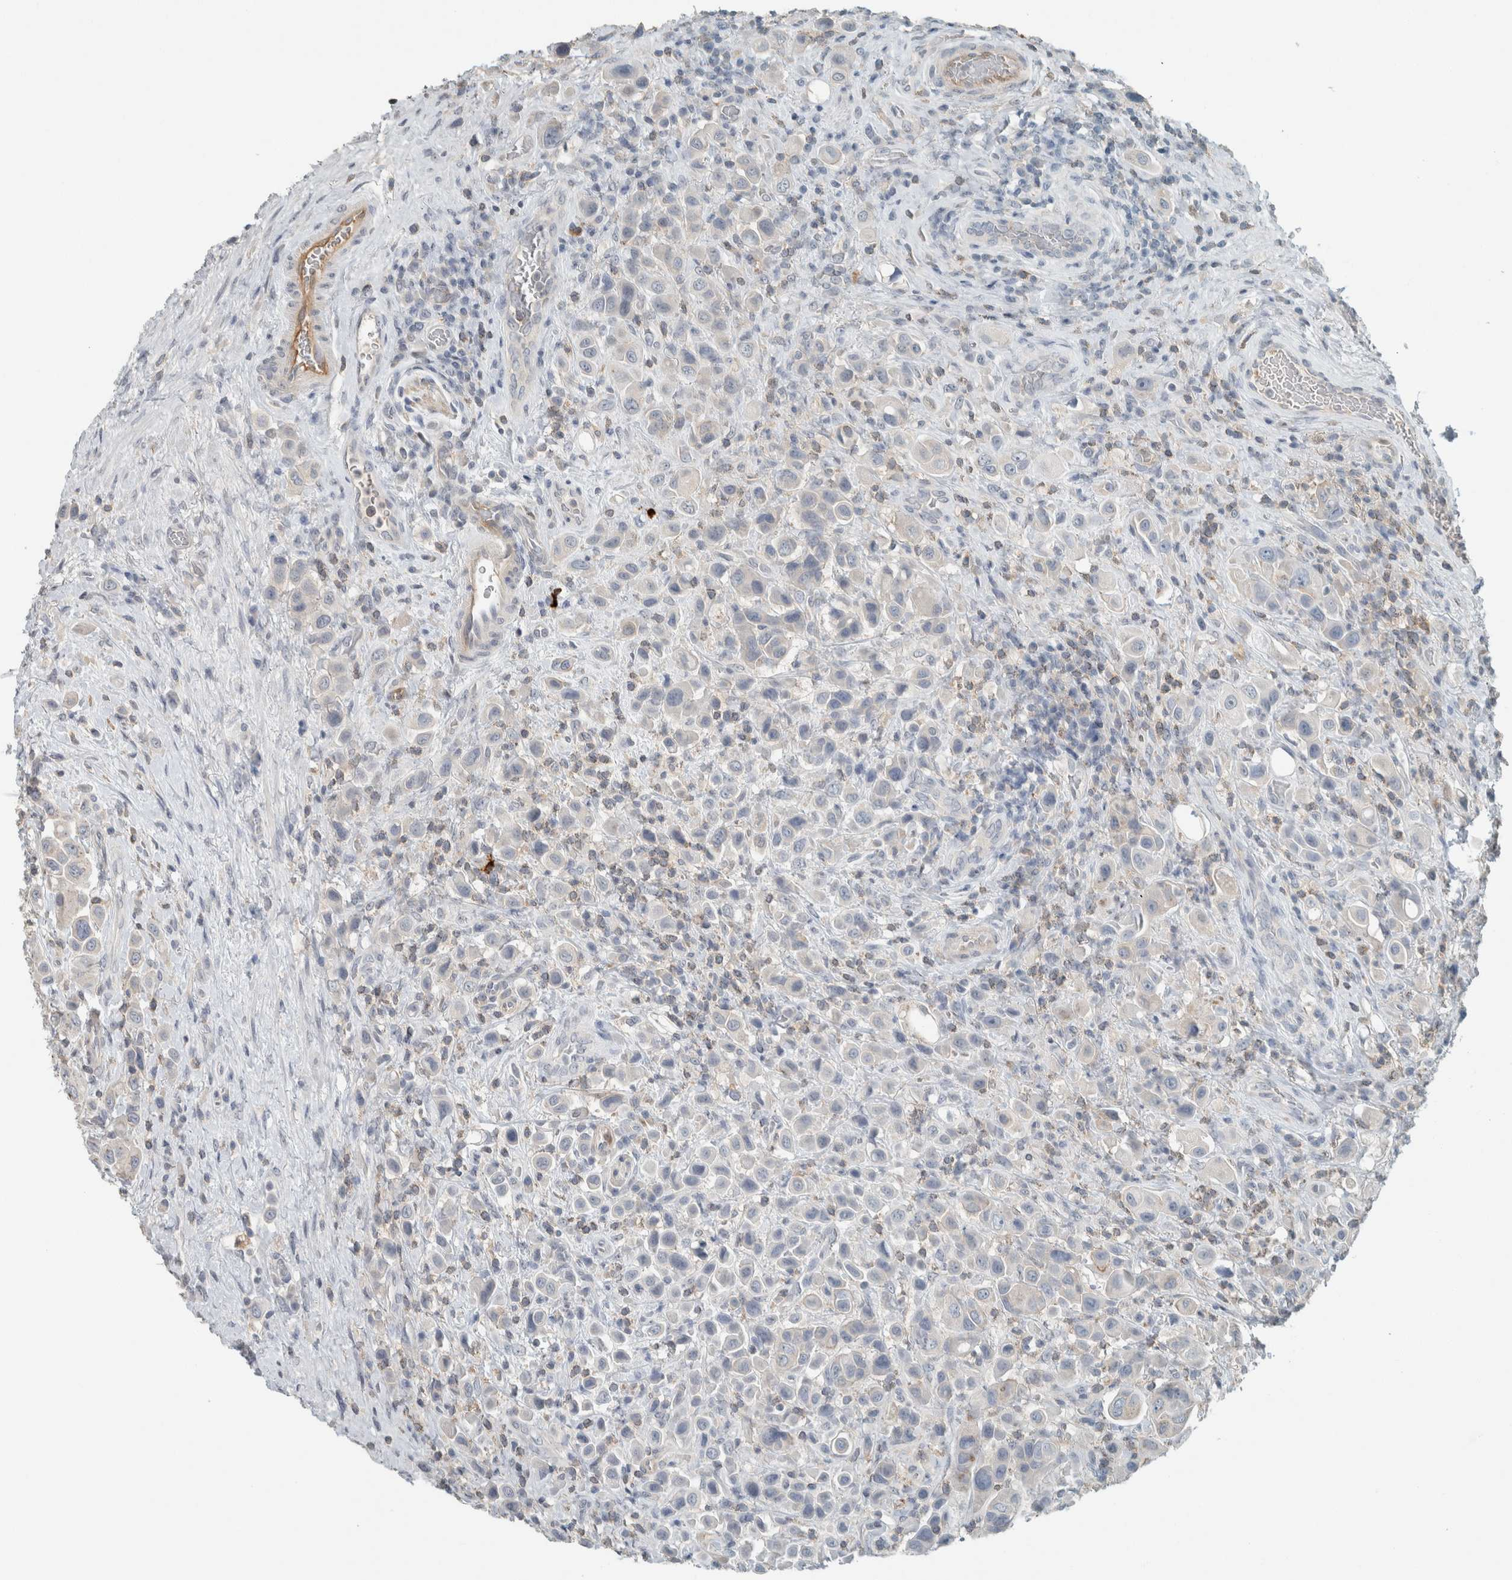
{"staining": {"intensity": "moderate", "quantity": "<25%", "location": "cytoplasmic/membranous"}, "tissue": "urothelial cancer", "cell_type": "Tumor cells", "image_type": "cancer", "snomed": [{"axis": "morphology", "description": "Urothelial carcinoma, High grade"}, {"axis": "topography", "description": "Urinary bladder"}], "caption": "High-grade urothelial carcinoma stained with DAB (3,3'-diaminobenzidine) immunohistochemistry displays low levels of moderate cytoplasmic/membranous staining in approximately <25% of tumor cells.", "gene": "SCIN", "patient": {"sex": "male", "age": 50}}